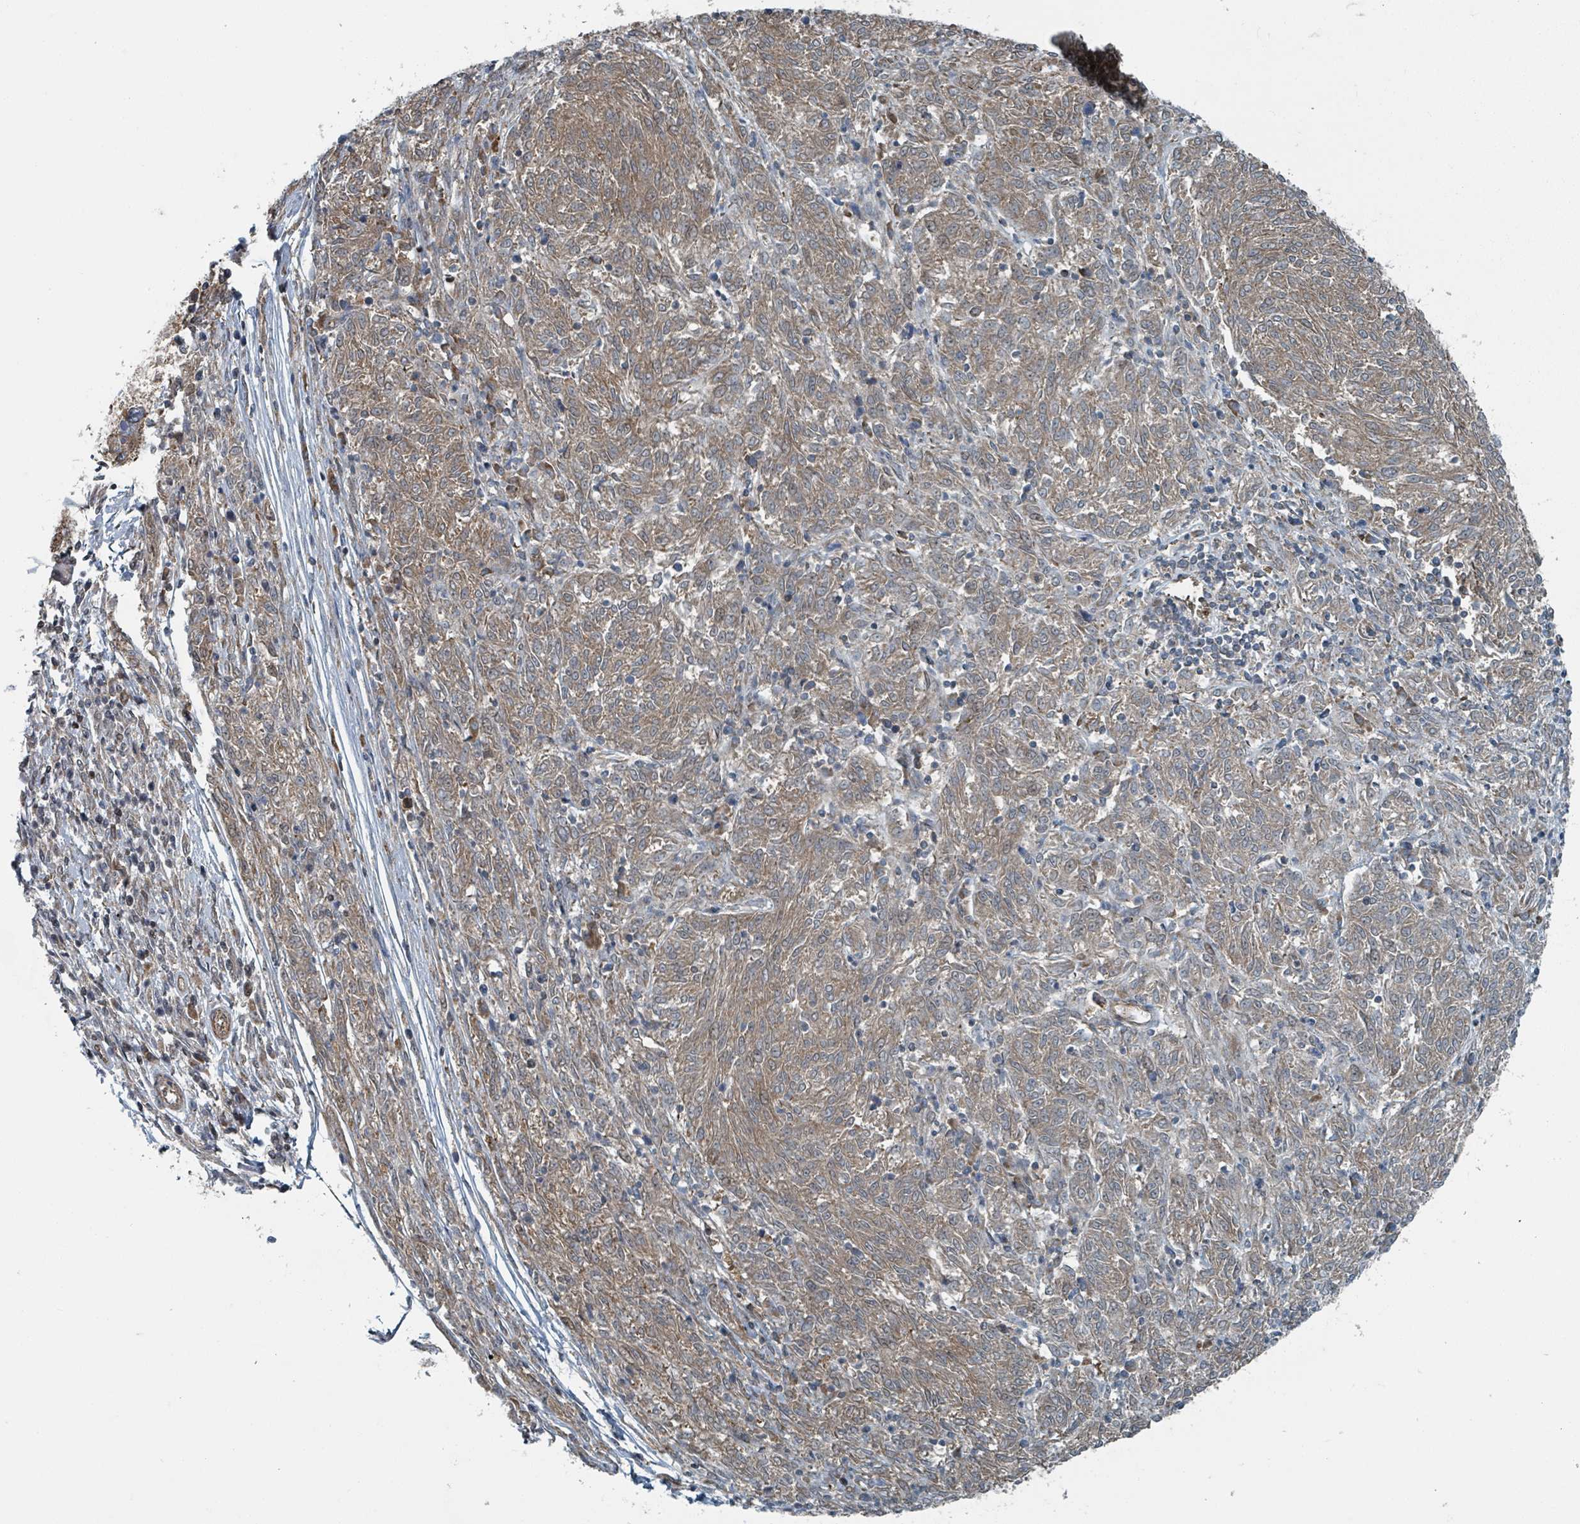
{"staining": {"intensity": "moderate", "quantity": ">75%", "location": "cytoplasmic/membranous"}, "tissue": "melanoma", "cell_type": "Tumor cells", "image_type": "cancer", "snomed": [{"axis": "morphology", "description": "Malignant melanoma, NOS"}, {"axis": "topography", "description": "Skin"}], "caption": "A brown stain shows moderate cytoplasmic/membranous staining of a protein in melanoma tumor cells. Nuclei are stained in blue.", "gene": "RHPN2", "patient": {"sex": "female", "age": 72}}